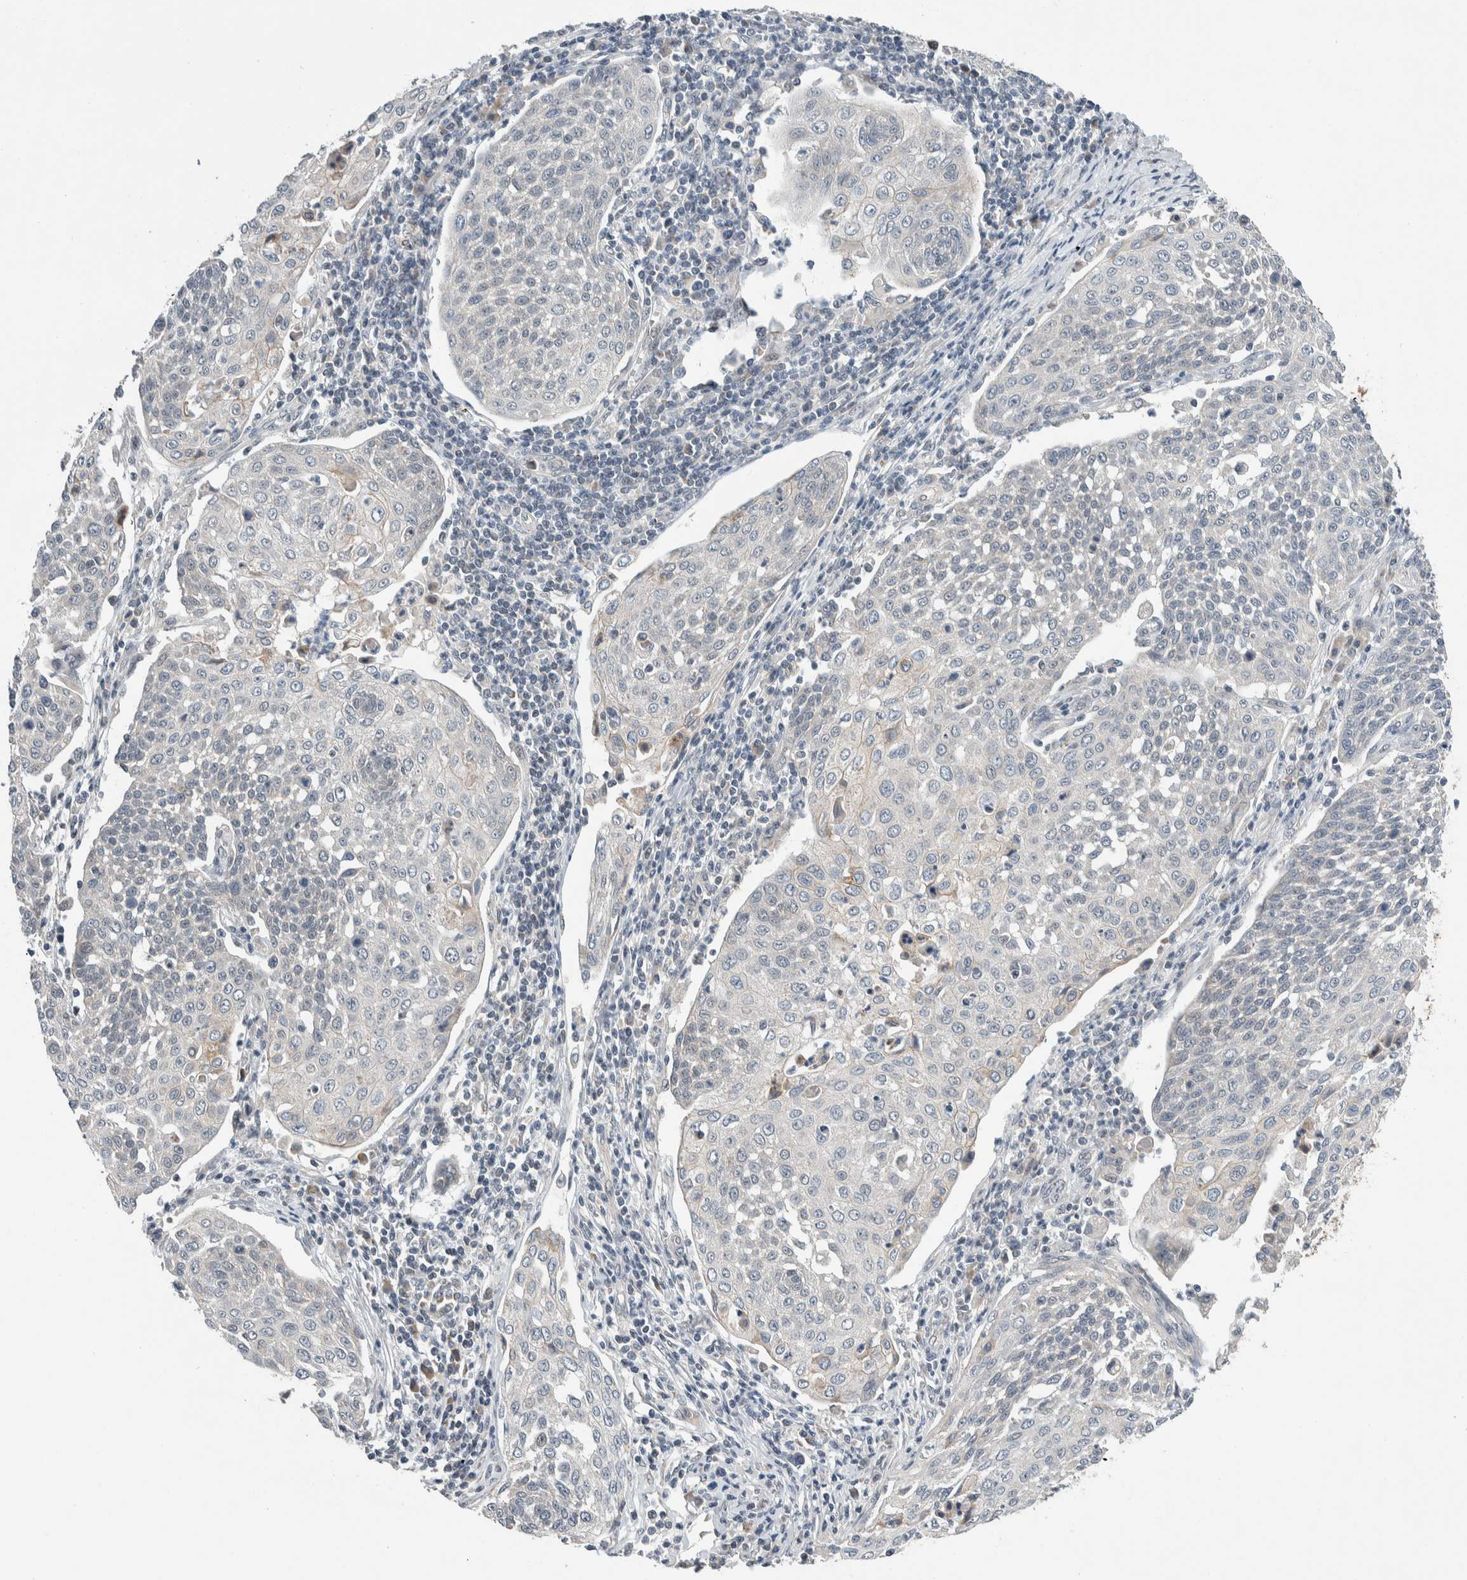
{"staining": {"intensity": "negative", "quantity": "none", "location": "none"}, "tissue": "cervical cancer", "cell_type": "Tumor cells", "image_type": "cancer", "snomed": [{"axis": "morphology", "description": "Squamous cell carcinoma, NOS"}, {"axis": "topography", "description": "Cervix"}], "caption": "The immunohistochemistry histopathology image has no significant staining in tumor cells of cervical squamous cell carcinoma tissue. (DAB (3,3'-diaminobenzidine) immunohistochemistry, high magnification).", "gene": "SHPK", "patient": {"sex": "female", "age": 34}}